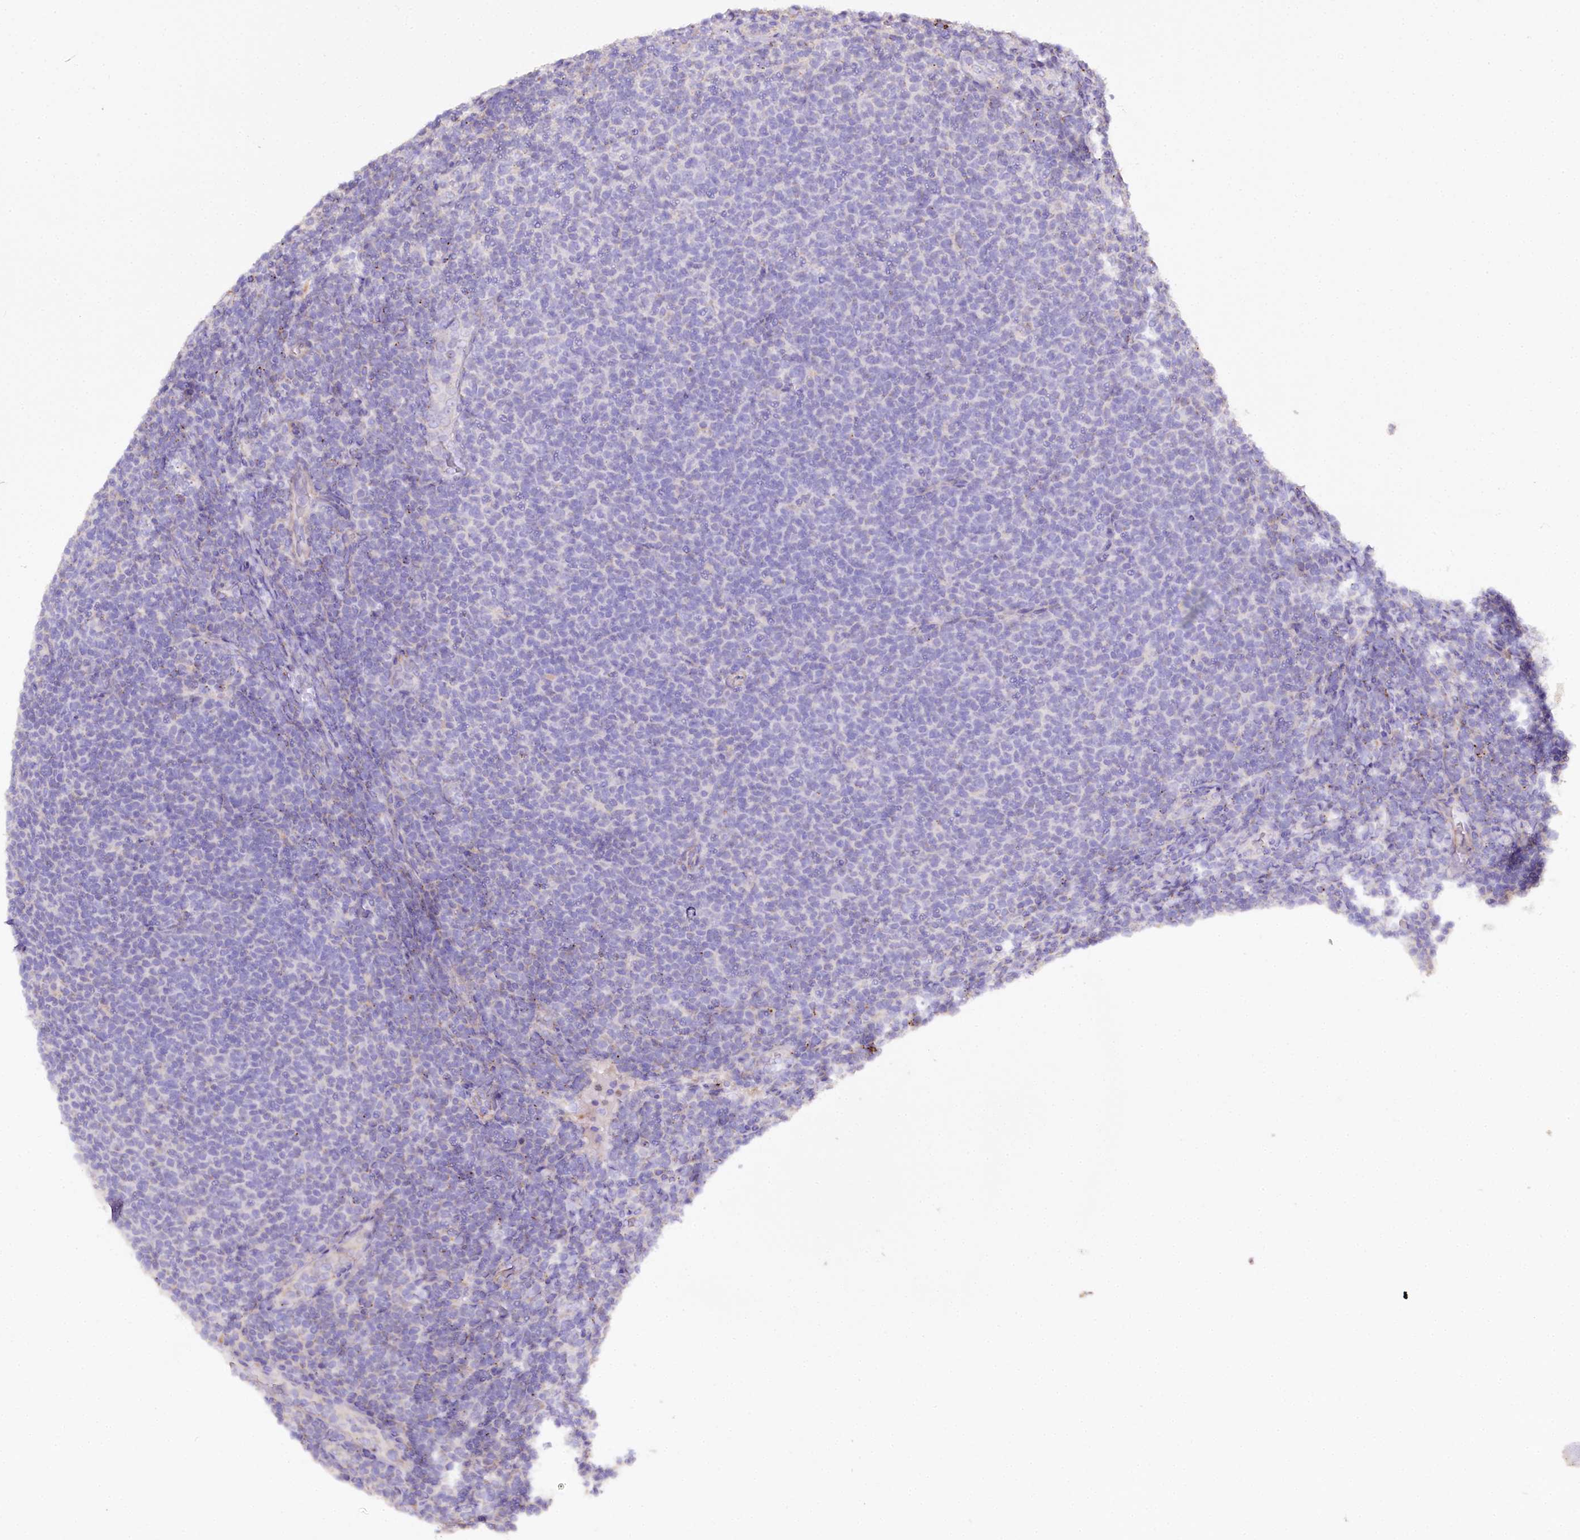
{"staining": {"intensity": "negative", "quantity": "none", "location": "none"}, "tissue": "lymphoma", "cell_type": "Tumor cells", "image_type": "cancer", "snomed": [{"axis": "morphology", "description": "Malignant lymphoma, non-Hodgkin's type, Low grade"}, {"axis": "topography", "description": "Lymph node"}], "caption": "DAB immunohistochemical staining of human malignant lymphoma, non-Hodgkin's type (low-grade) exhibits no significant positivity in tumor cells. The staining was performed using DAB (3,3'-diaminobenzidine) to visualize the protein expression in brown, while the nuclei were stained in blue with hematoxylin (Magnification: 20x).", "gene": "PTER", "patient": {"sex": "male", "age": 66}}